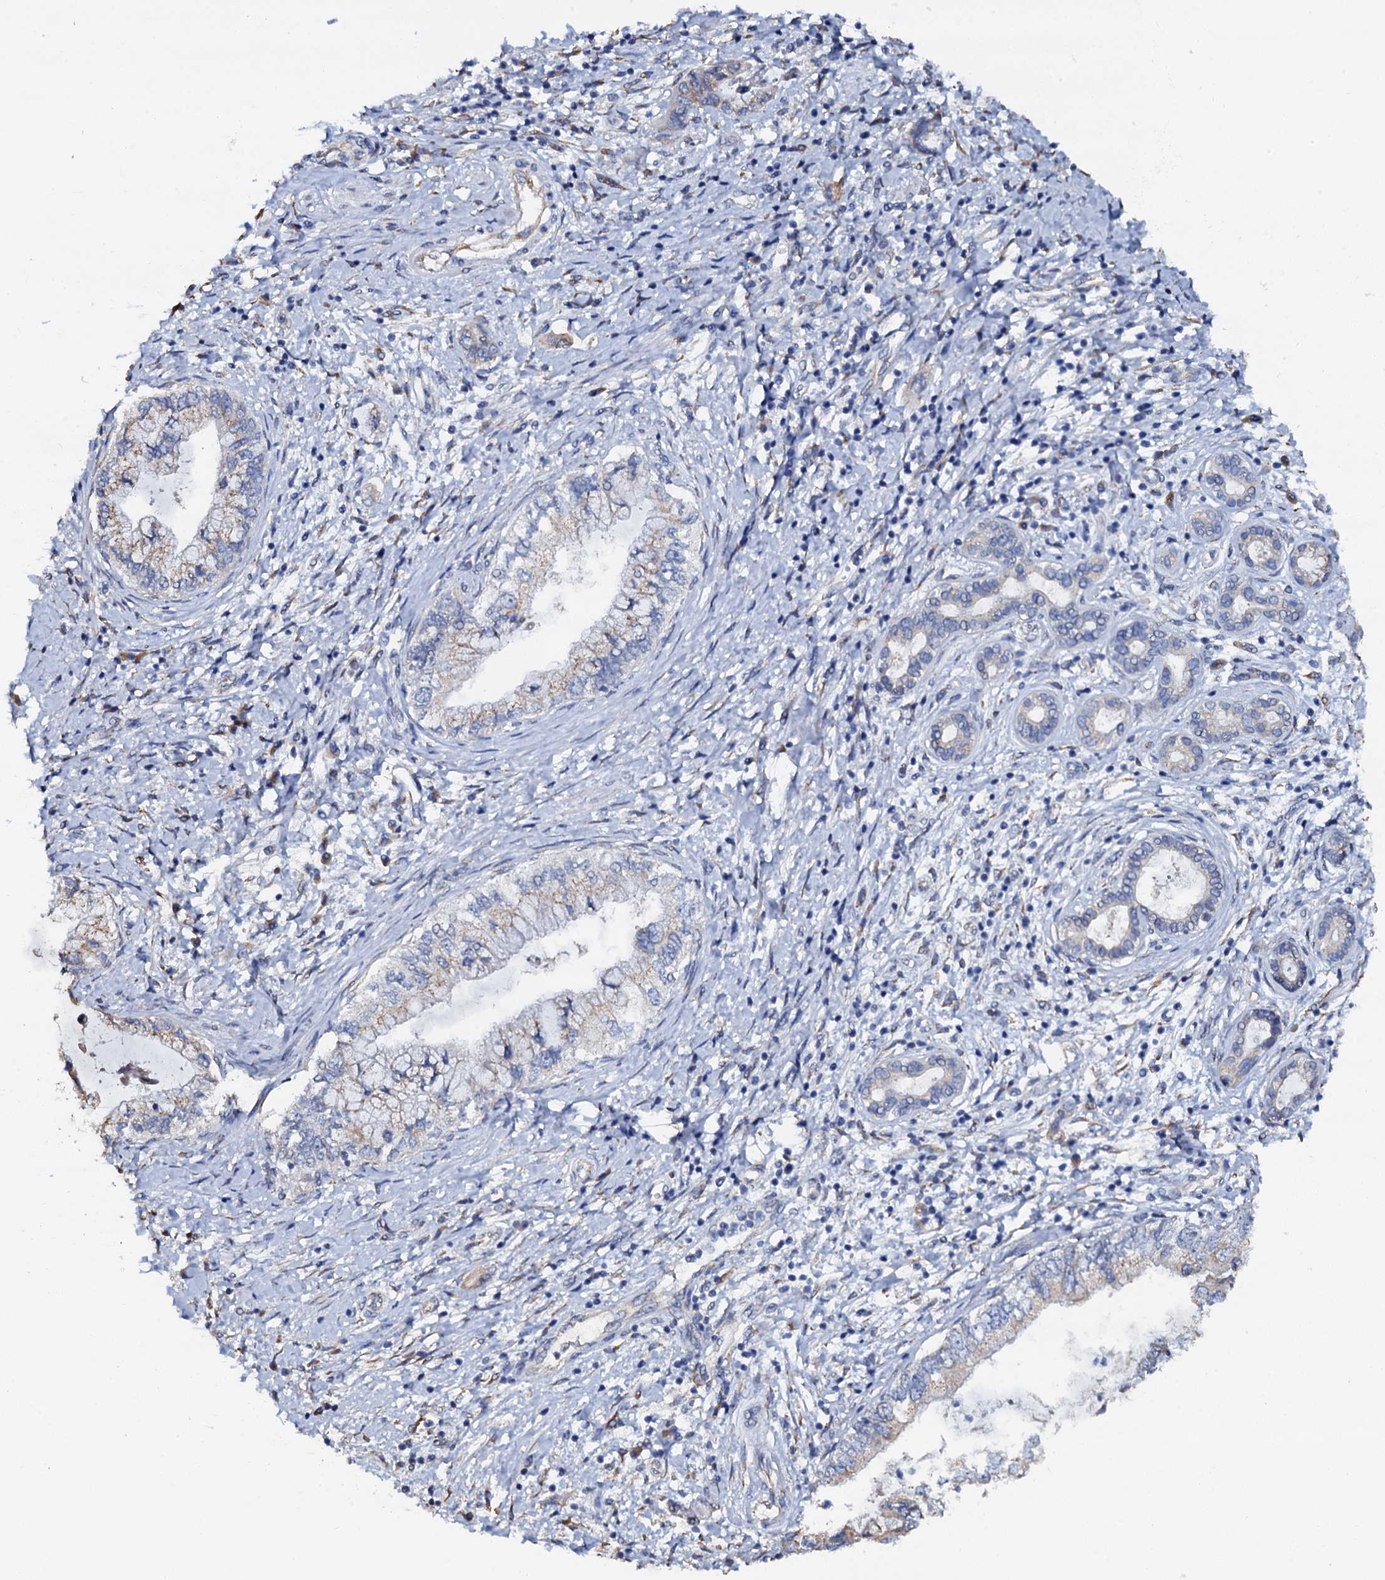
{"staining": {"intensity": "weak", "quantity": "<25%", "location": "cytoplasmic/membranous"}, "tissue": "pancreatic cancer", "cell_type": "Tumor cells", "image_type": "cancer", "snomed": [{"axis": "morphology", "description": "Adenocarcinoma, NOS"}, {"axis": "topography", "description": "Pancreas"}], "caption": "An IHC photomicrograph of adenocarcinoma (pancreatic) is shown. There is no staining in tumor cells of adenocarcinoma (pancreatic).", "gene": "AKAP3", "patient": {"sex": "female", "age": 73}}